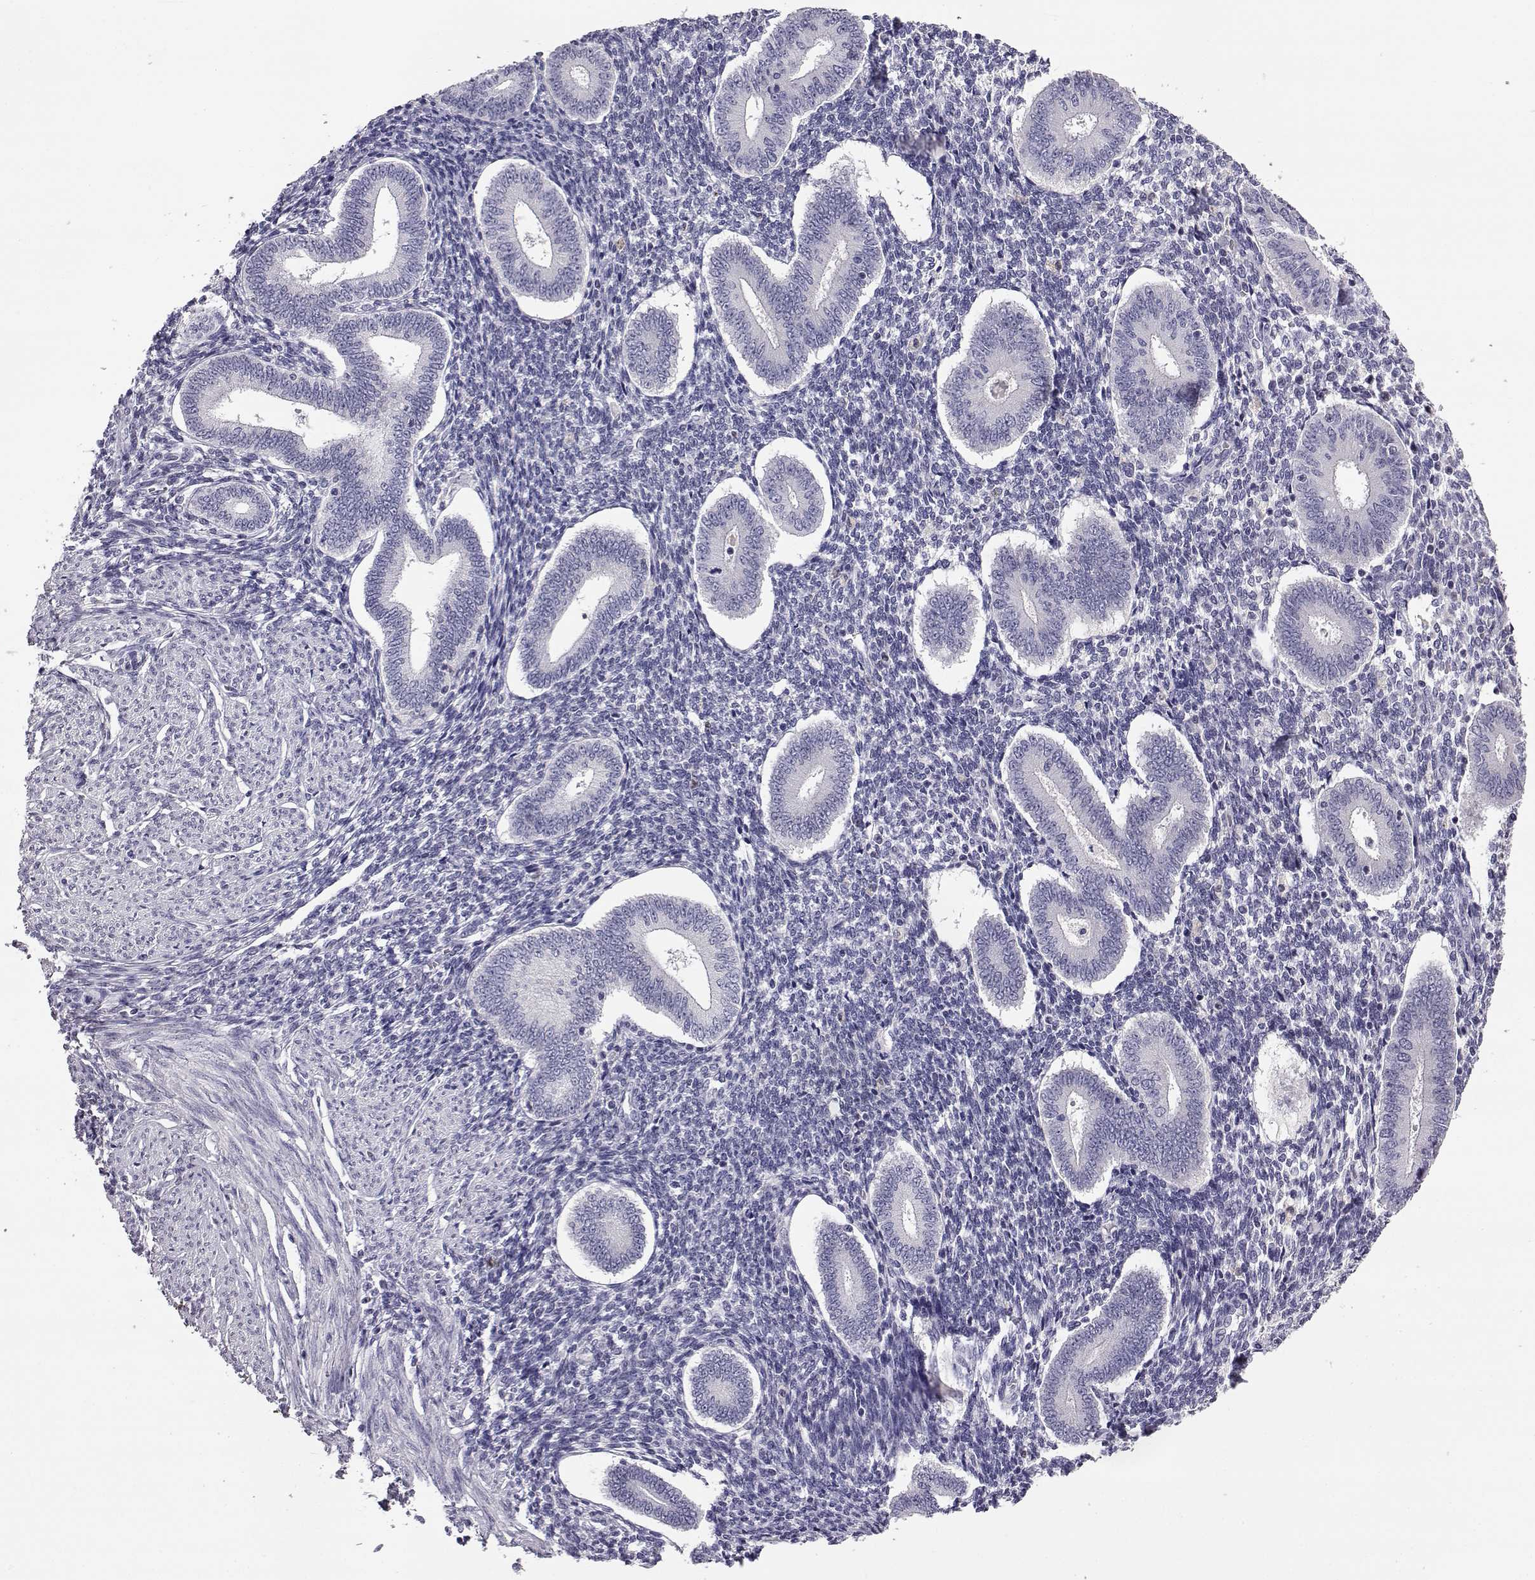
{"staining": {"intensity": "negative", "quantity": "none", "location": "none"}, "tissue": "endometrium", "cell_type": "Cells in endometrial stroma", "image_type": "normal", "snomed": [{"axis": "morphology", "description": "Normal tissue, NOS"}, {"axis": "topography", "description": "Endometrium"}], "caption": "Protein analysis of unremarkable endometrium demonstrates no significant expression in cells in endometrial stroma.", "gene": "AKR1B1", "patient": {"sex": "female", "age": 40}}